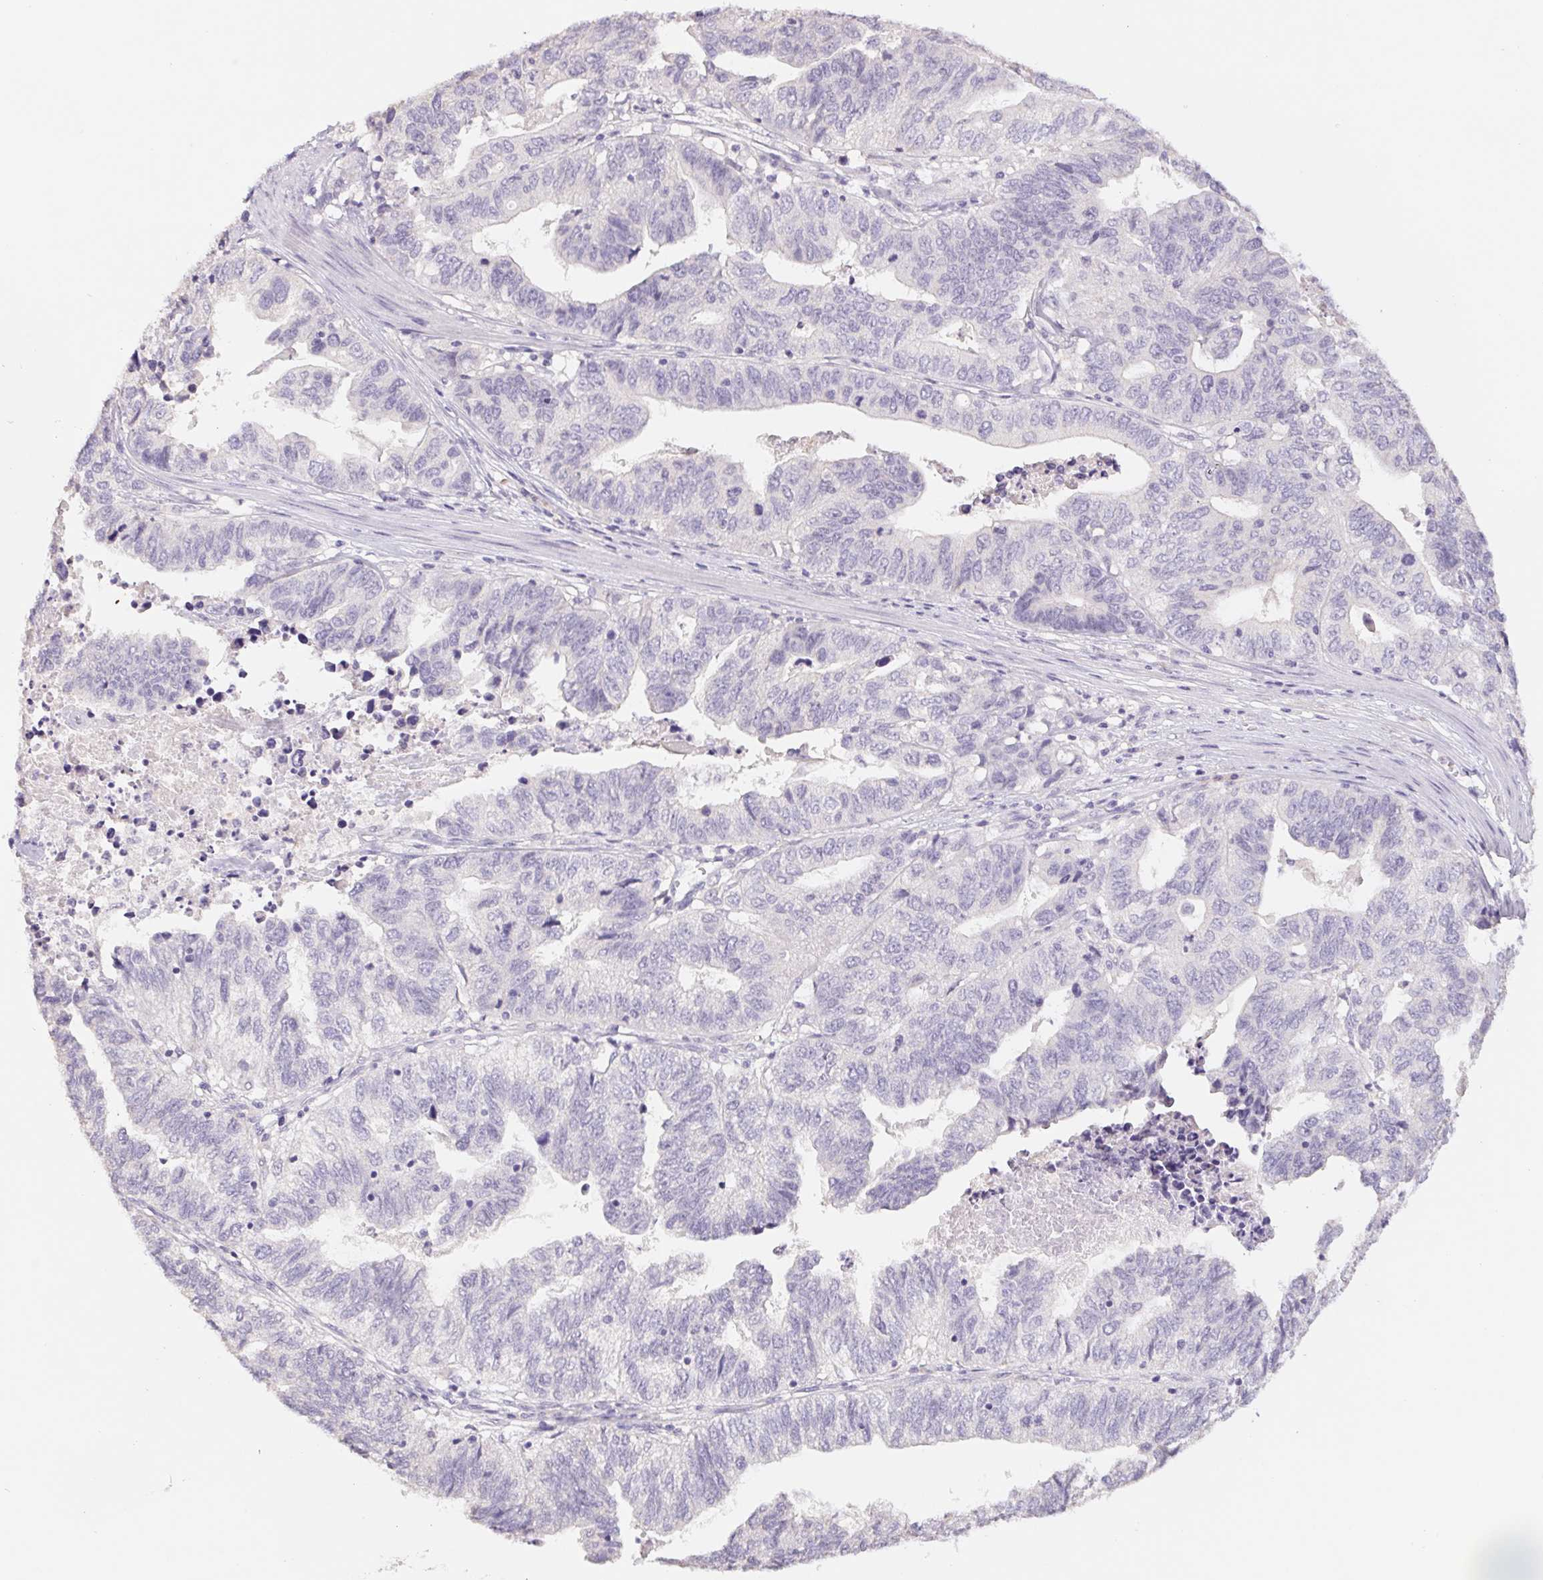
{"staining": {"intensity": "negative", "quantity": "none", "location": "none"}, "tissue": "stomach cancer", "cell_type": "Tumor cells", "image_type": "cancer", "snomed": [{"axis": "morphology", "description": "Adenocarcinoma, NOS"}, {"axis": "topography", "description": "Stomach, upper"}], "caption": "This is a image of IHC staining of stomach adenocarcinoma, which shows no staining in tumor cells. (Stains: DAB (3,3'-diaminobenzidine) IHC with hematoxylin counter stain, Microscopy: brightfield microscopy at high magnification).", "gene": "PNMA8B", "patient": {"sex": "female", "age": 67}}